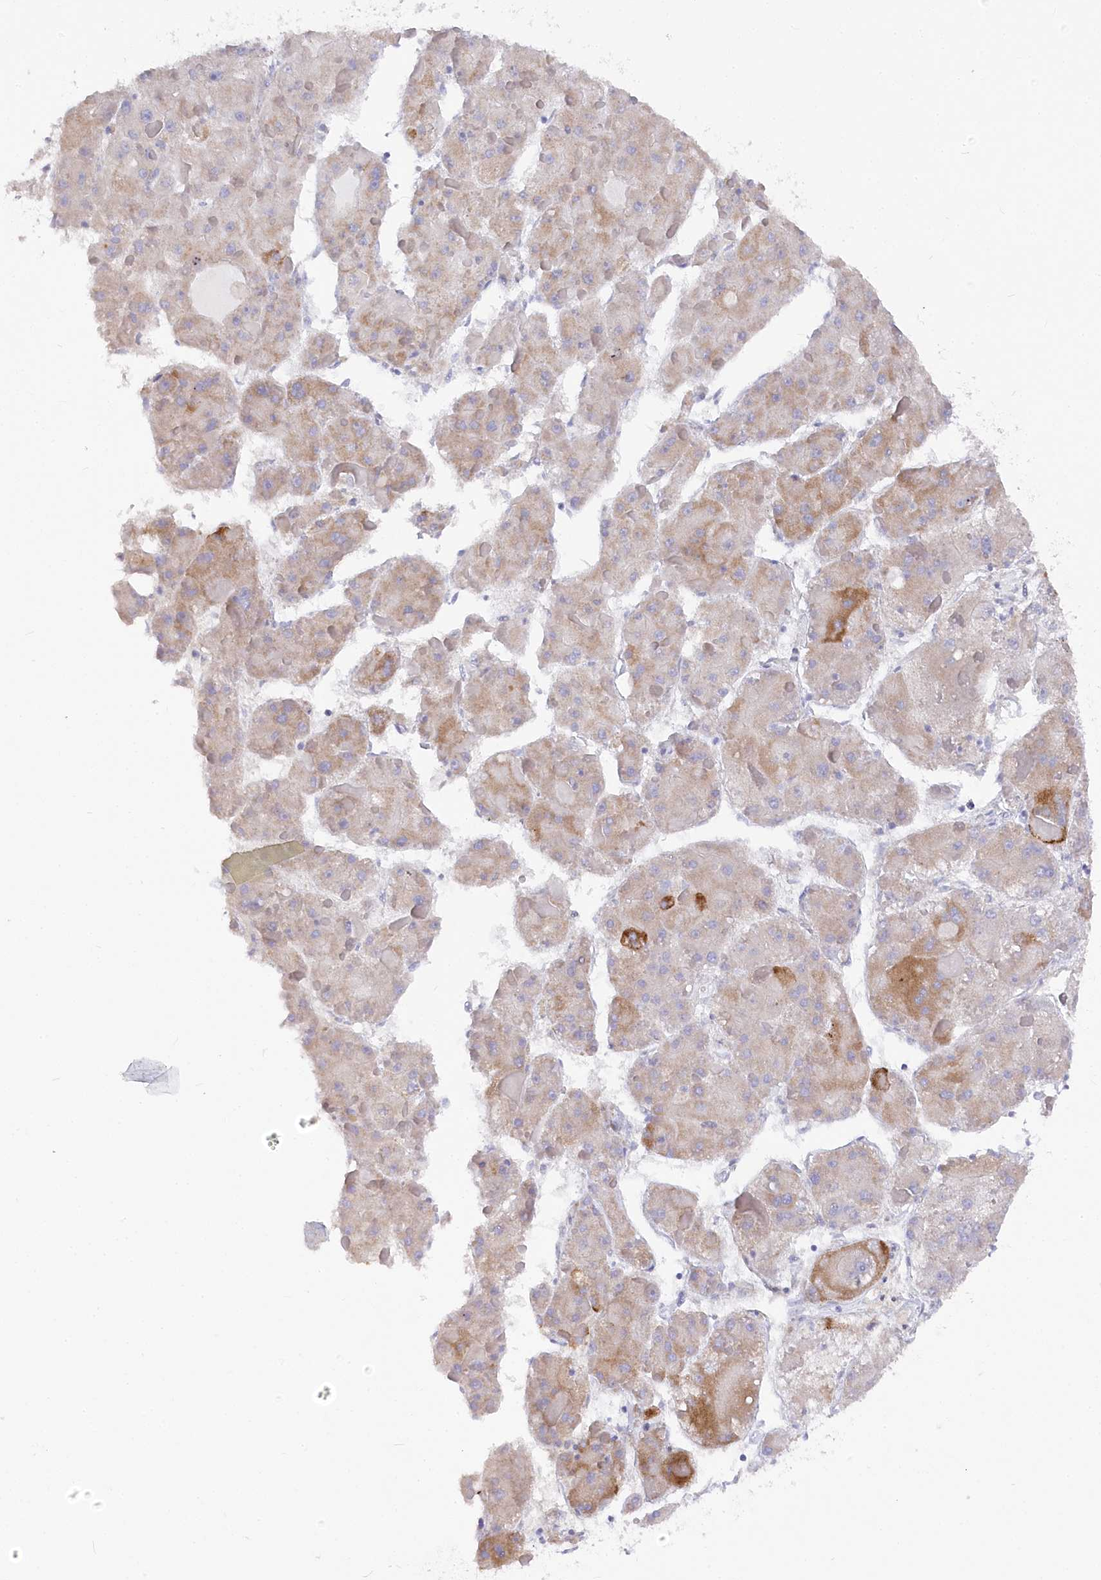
{"staining": {"intensity": "moderate", "quantity": "25%-75%", "location": "cytoplasmic/membranous"}, "tissue": "liver cancer", "cell_type": "Tumor cells", "image_type": "cancer", "snomed": [{"axis": "morphology", "description": "Carcinoma, Hepatocellular, NOS"}, {"axis": "topography", "description": "Liver"}], "caption": "Immunohistochemical staining of liver hepatocellular carcinoma shows medium levels of moderate cytoplasmic/membranous staining in about 25%-75% of tumor cells.", "gene": "POGLUT1", "patient": {"sex": "female", "age": 73}}